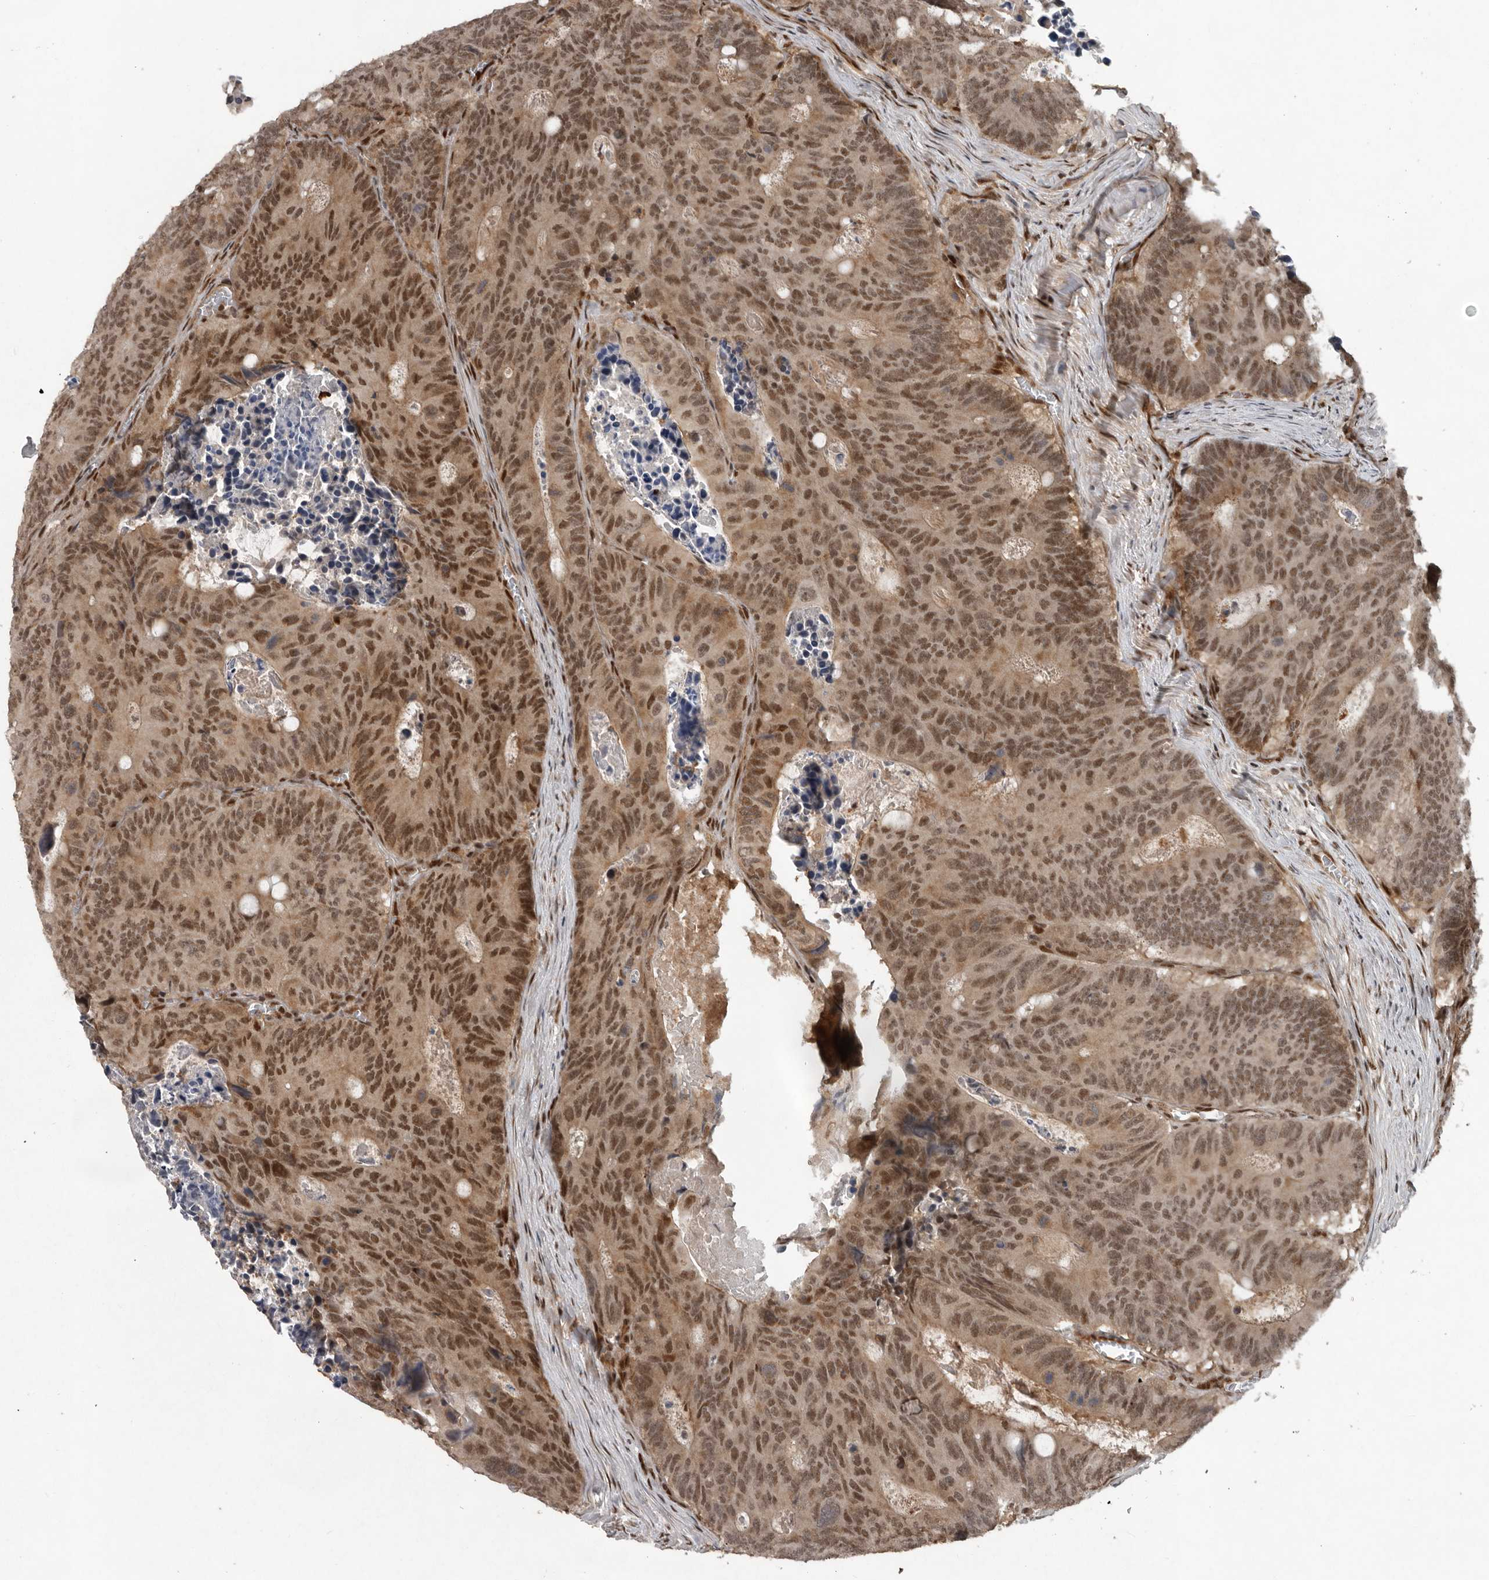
{"staining": {"intensity": "moderate", "quantity": ">75%", "location": "cytoplasmic/membranous,nuclear"}, "tissue": "colorectal cancer", "cell_type": "Tumor cells", "image_type": "cancer", "snomed": [{"axis": "morphology", "description": "Adenocarcinoma, NOS"}, {"axis": "topography", "description": "Colon"}], "caption": "Colorectal cancer (adenocarcinoma) tissue exhibits moderate cytoplasmic/membranous and nuclear expression in about >75% of tumor cells, visualized by immunohistochemistry.", "gene": "CDC27", "patient": {"sex": "male", "age": 87}}